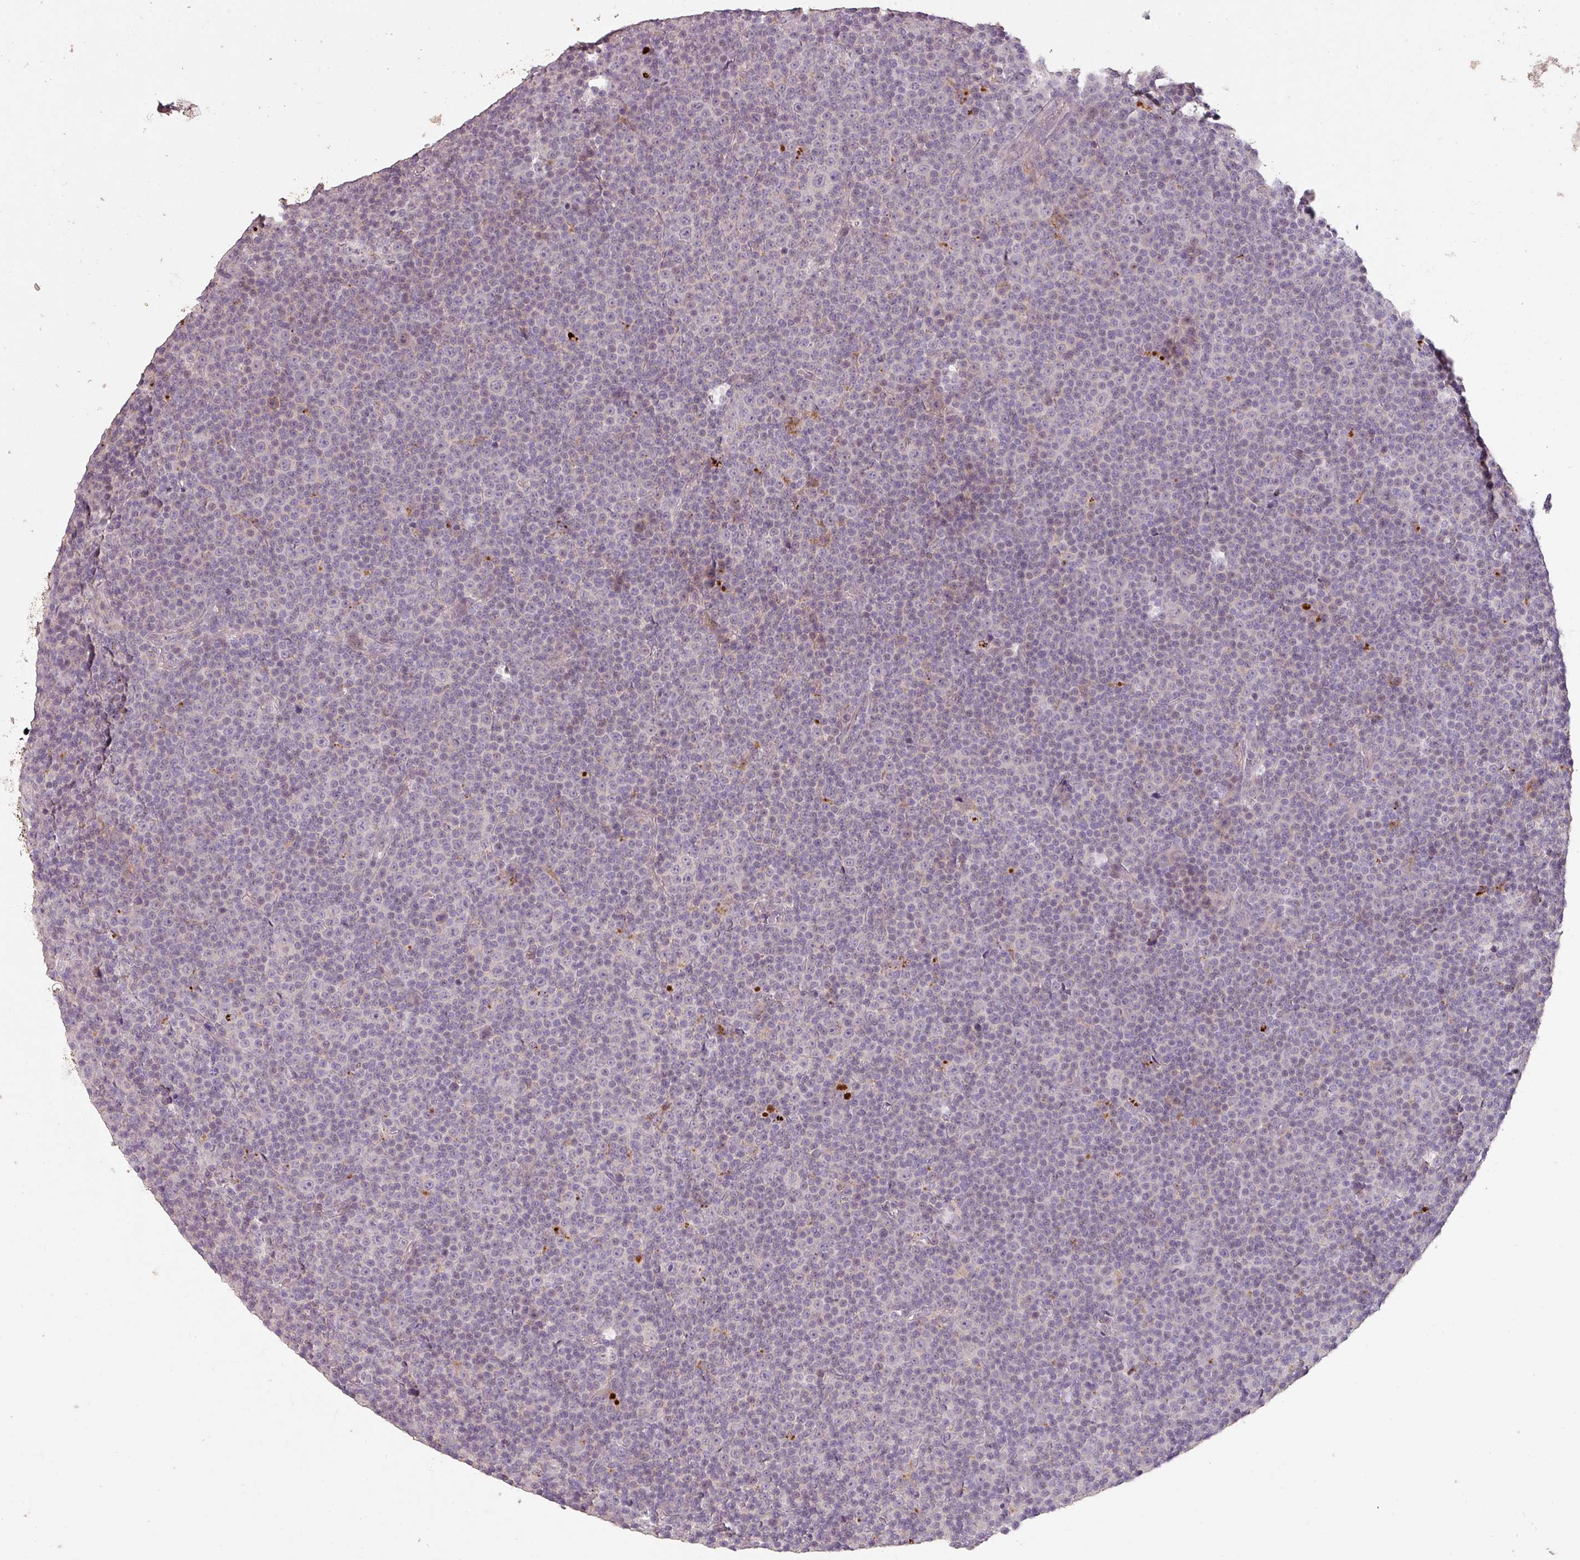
{"staining": {"intensity": "negative", "quantity": "none", "location": "none"}, "tissue": "lymphoma", "cell_type": "Tumor cells", "image_type": "cancer", "snomed": [{"axis": "morphology", "description": "Malignant lymphoma, non-Hodgkin's type, Low grade"}, {"axis": "topography", "description": "Lymph node"}], "caption": "Tumor cells are negative for protein expression in human malignant lymphoma, non-Hodgkin's type (low-grade).", "gene": "LYPLA1", "patient": {"sex": "female", "age": 67}}